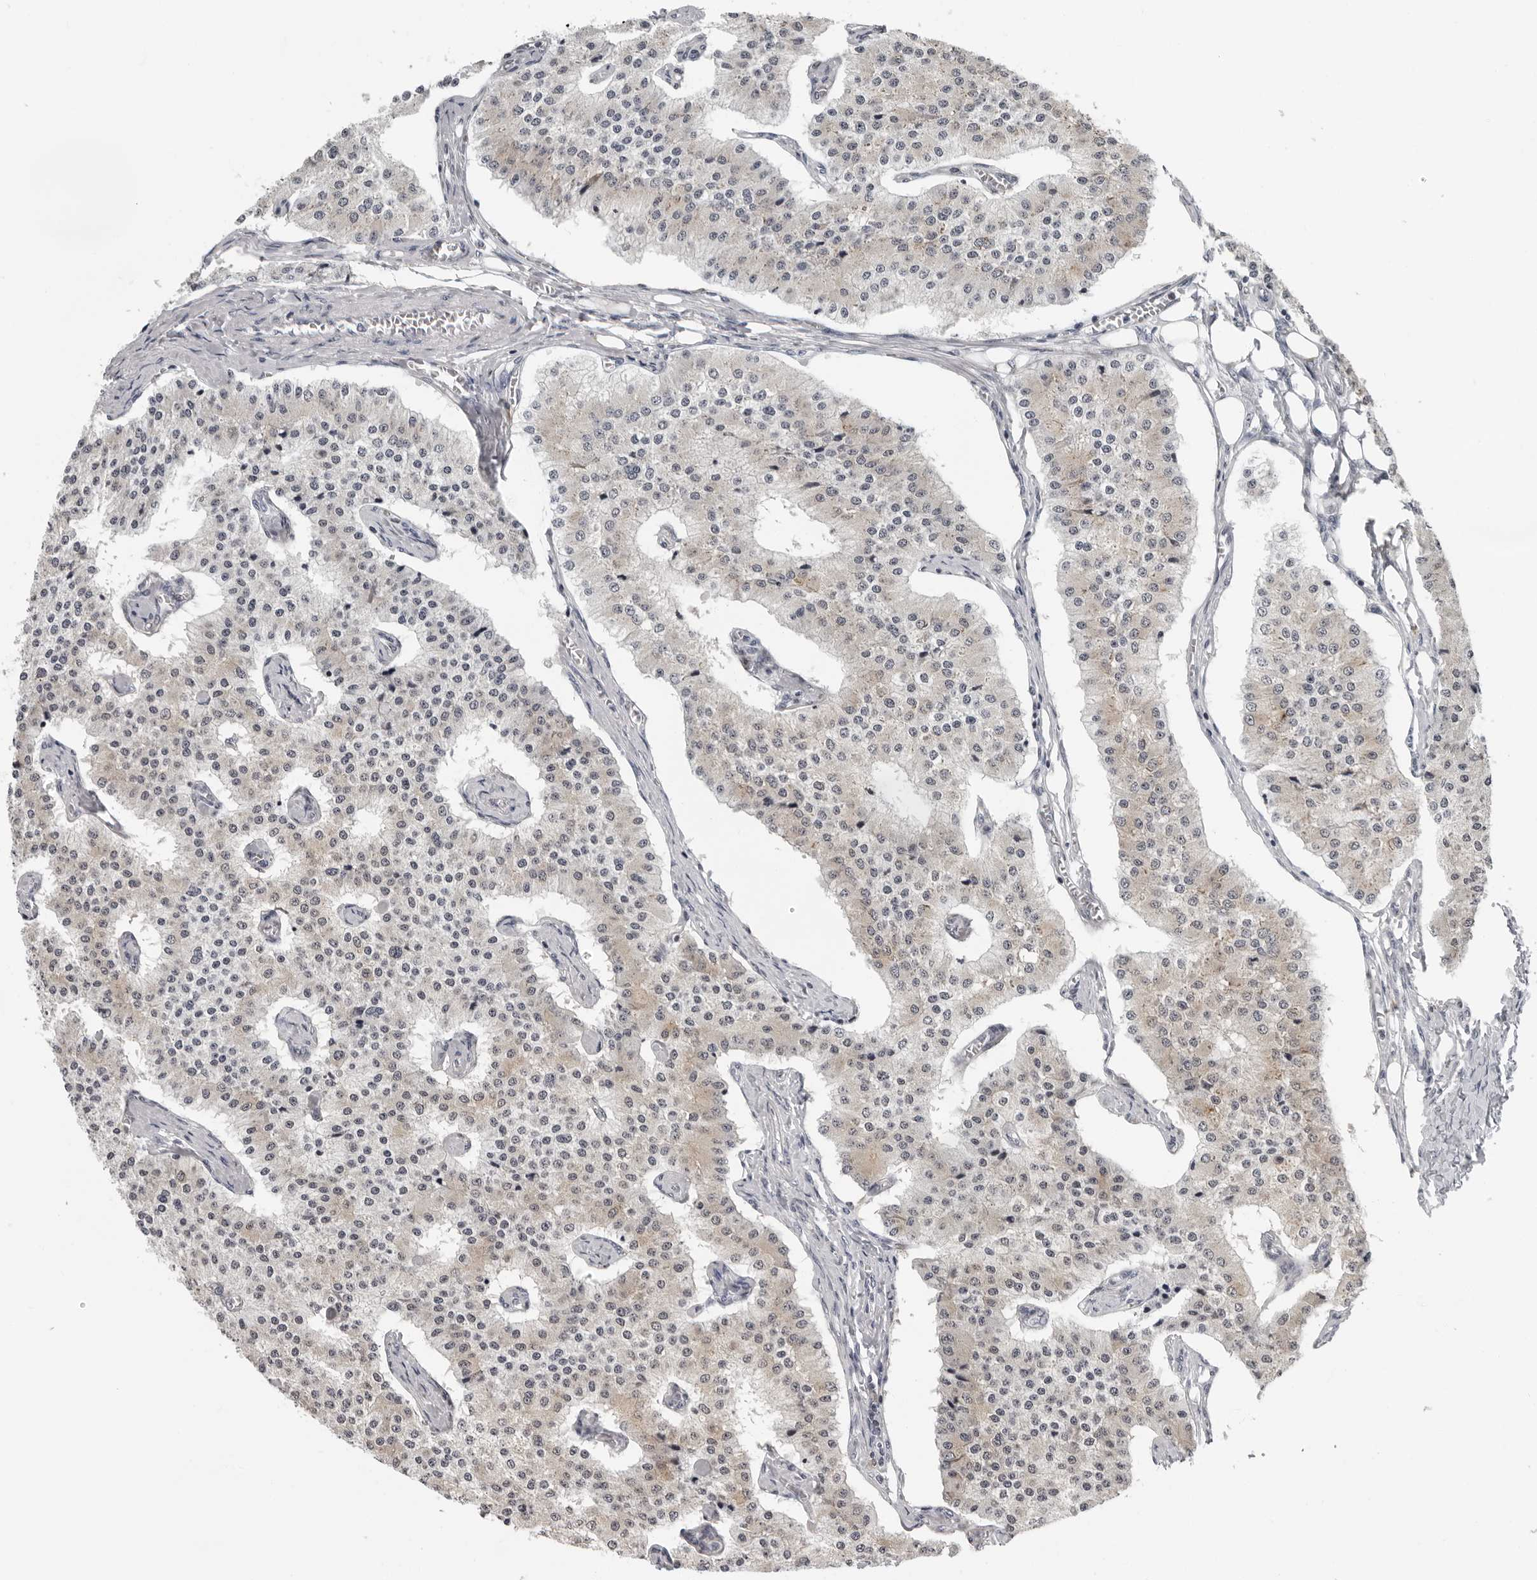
{"staining": {"intensity": "weak", "quantity": "25%-75%", "location": "cytoplasmic/membranous"}, "tissue": "carcinoid", "cell_type": "Tumor cells", "image_type": "cancer", "snomed": [{"axis": "morphology", "description": "Carcinoid, malignant, NOS"}, {"axis": "topography", "description": "Colon"}], "caption": "Immunohistochemistry of human carcinoid displays low levels of weak cytoplasmic/membranous staining in about 25%-75% of tumor cells. The protein is shown in brown color, while the nuclei are stained blue.", "gene": "PIP4K2C", "patient": {"sex": "female", "age": 52}}